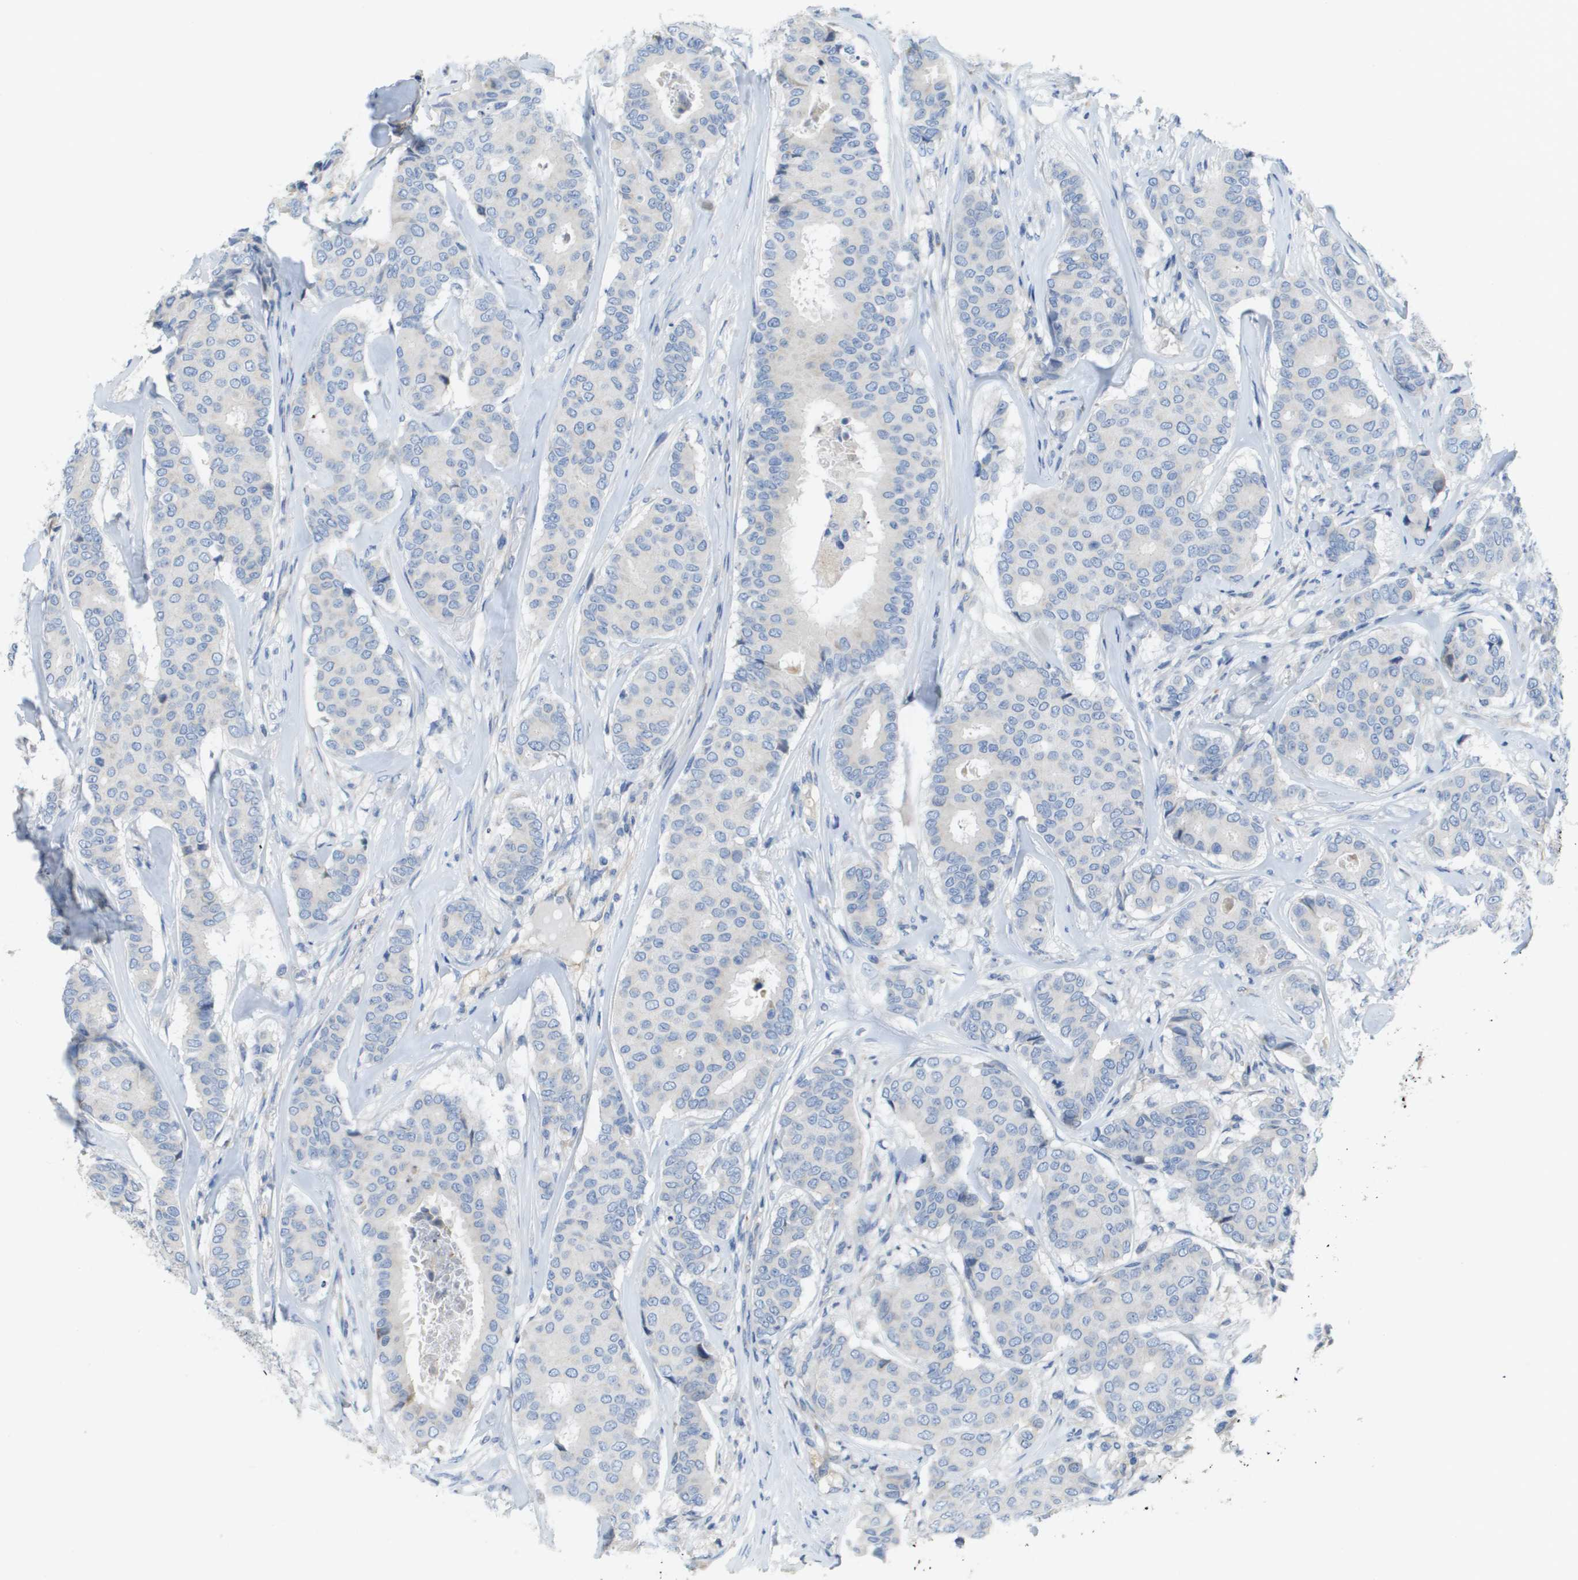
{"staining": {"intensity": "negative", "quantity": "none", "location": "none"}, "tissue": "breast cancer", "cell_type": "Tumor cells", "image_type": "cancer", "snomed": [{"axis": "morphology", "description": "Duct carcinoma"}, {"axis": "topography", "description": "Breast"}], "caption": "IHC micrograph of breast cancer stained for a protein (brown), which demonstrates no staining in tumor cells. (DAB (3,3'-diaminobenzidine) immunohistochemistry, high magnification).", "gene": "CASP10", "patient": {"sex": "female", "age": 75}}